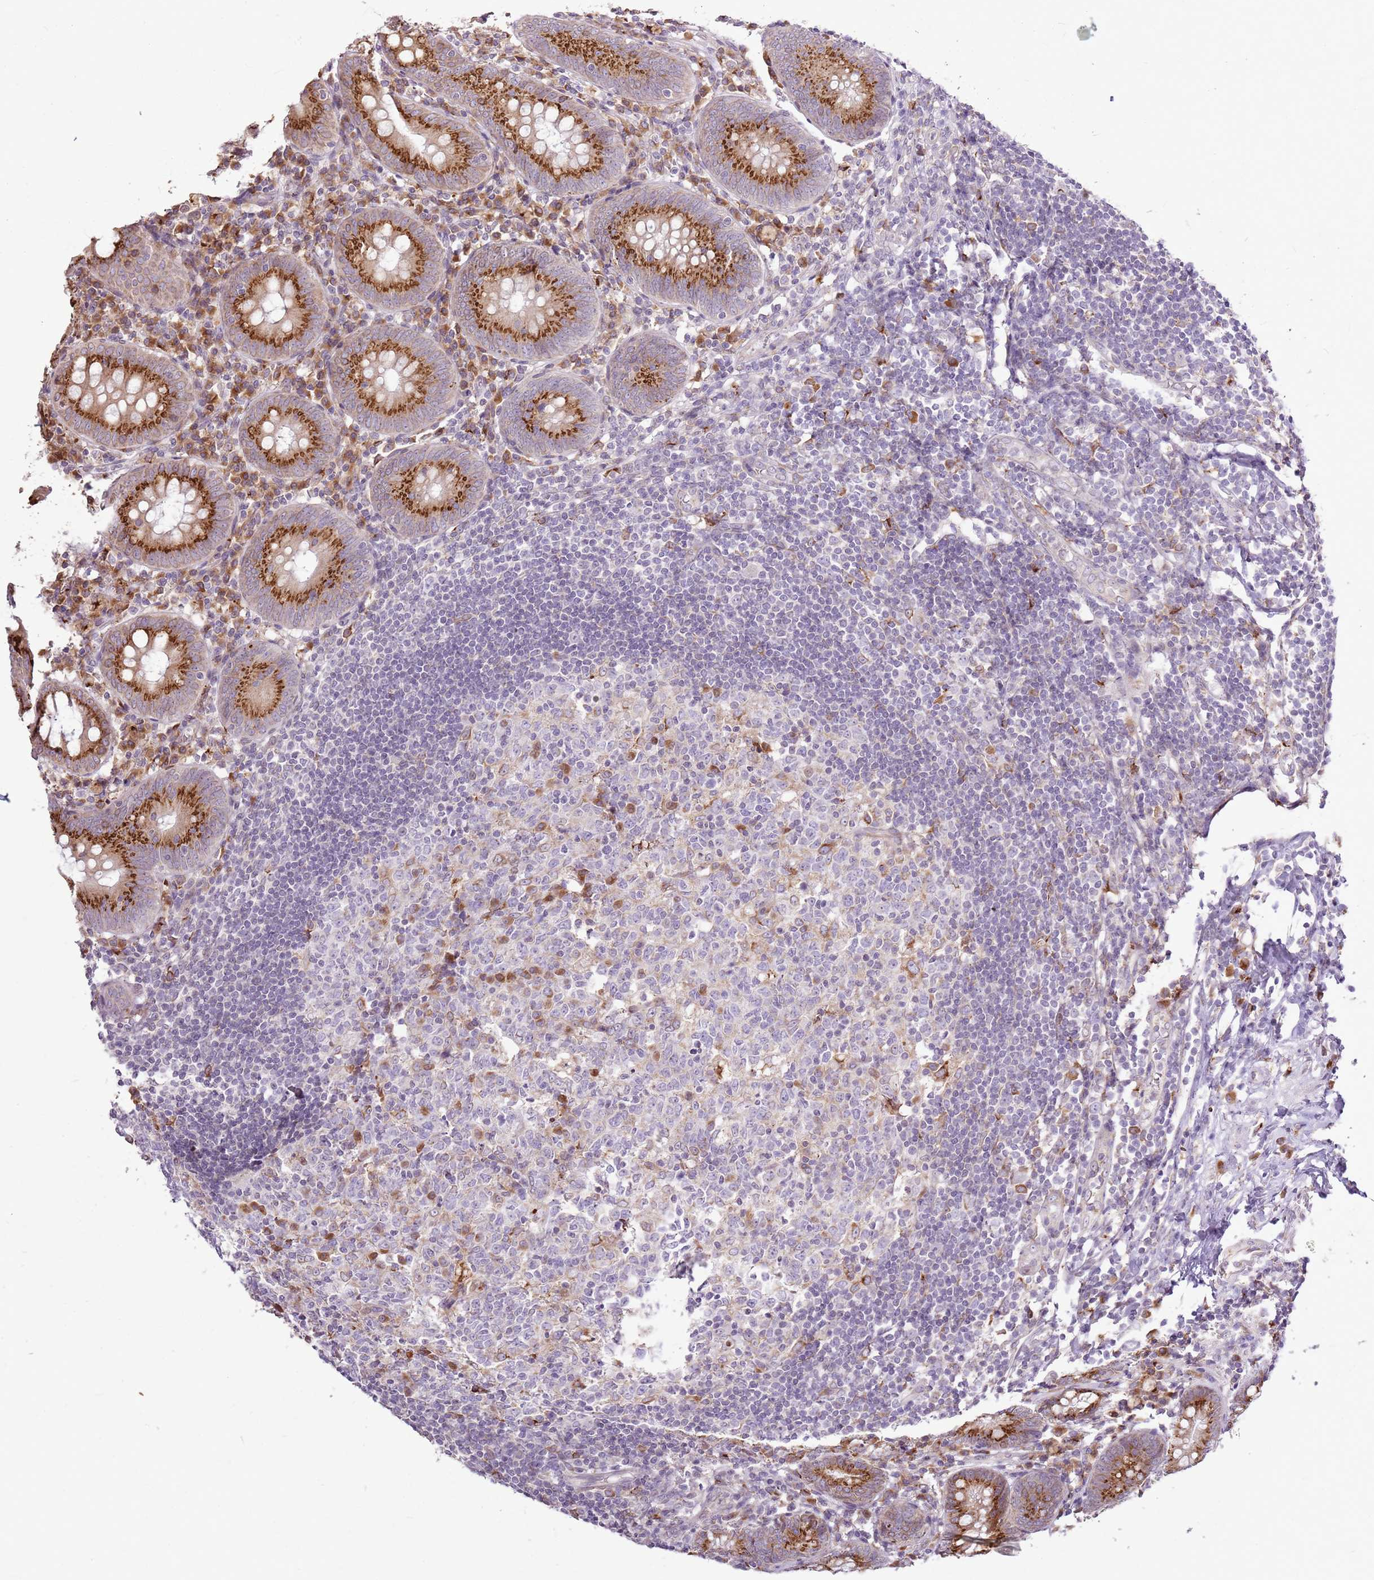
{"staining": {"intensity": "strong", "quantity": ">75%", "location": "cytoplasmic/membranous"}, "tissue": "appendix", "cell_type": "Glandular cells", "image_type": "normal", "snomed": [{"axis": "morphology", "description": "Normal tissue, NOS"}, {"axis": "topography", "description": "Appendix"}], "caption": "Human appendix stained with a brown dye displays strong cytoplasmic/membranous positive expression in approximately >75% of glandular cells.", "gene": "TMED10", "patient": {"sex": "female", "age": 54}}